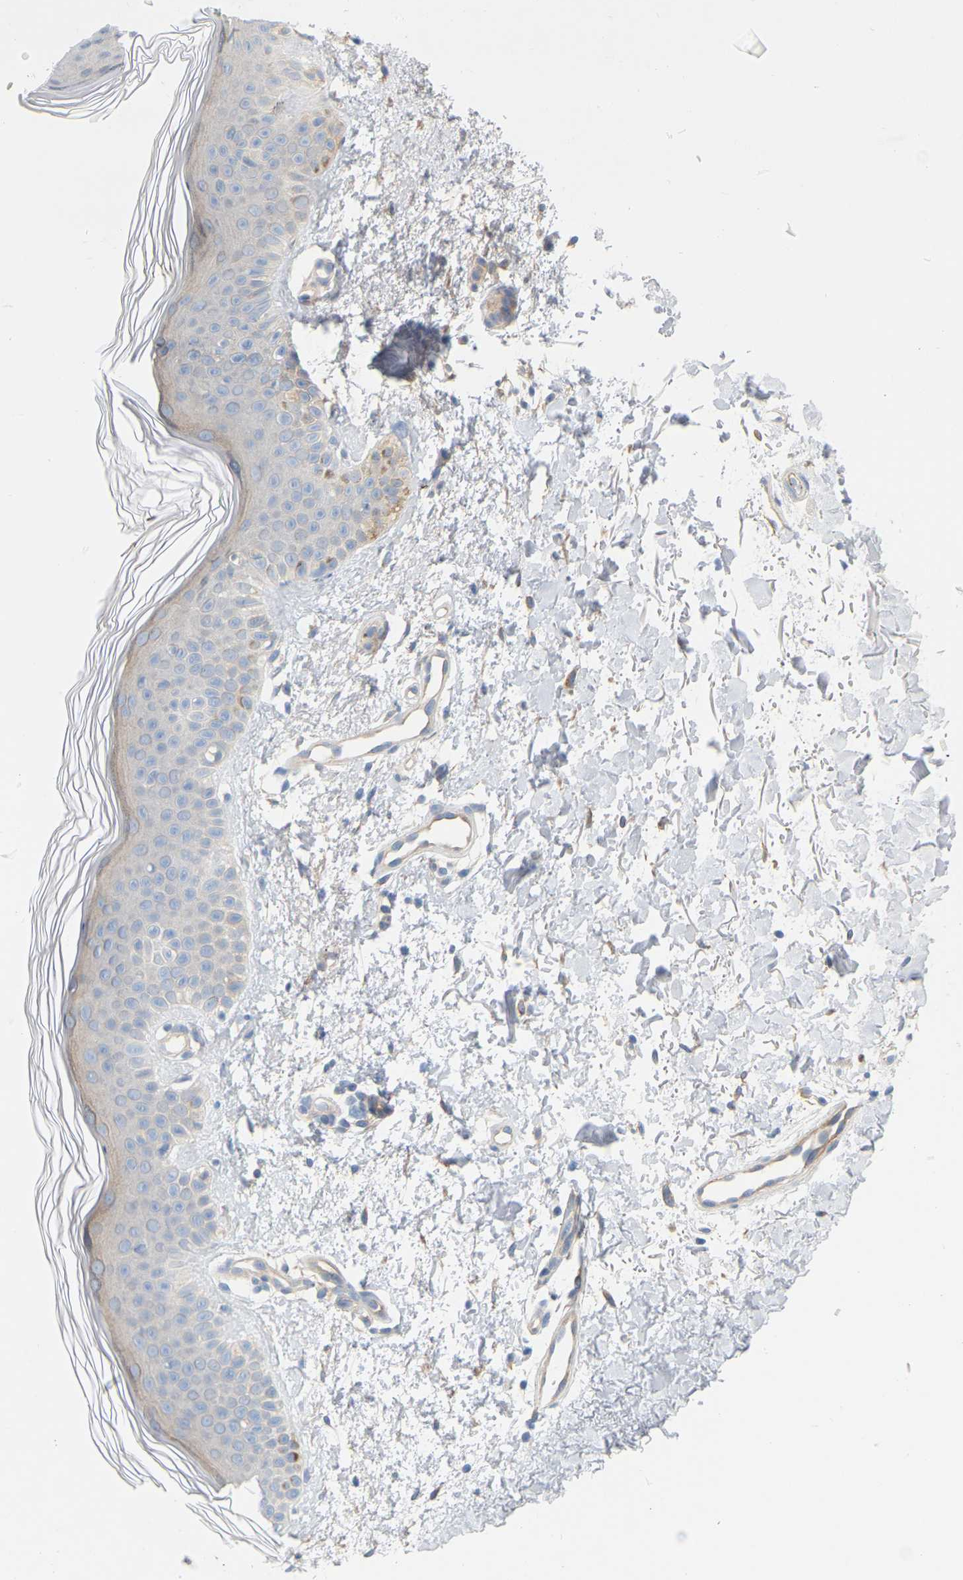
{"staining": {"intensity": "negative", "quantity": "none", "location": "none"}, "tissue": "skin", "cell_type": "Fibroblasts", "image_type": "normal", "snomed": [{"axis": "morphology", "description": "Normal tissue, NOS"}, {"axis": "morphology", "description": "Malignant melanoma, NOS"}, {"axis": "topography", "description": "Skin"}], "caption": "The micrograph reveals no significant positivity in fibroblasts of skin. (DAB (3,3'-diaminobenzidine) immunohistochemistry visualized using brightfield microscopy, high magnification).", "gene": "MINDY4", "patient": {"sex": "male", "age": 83}}